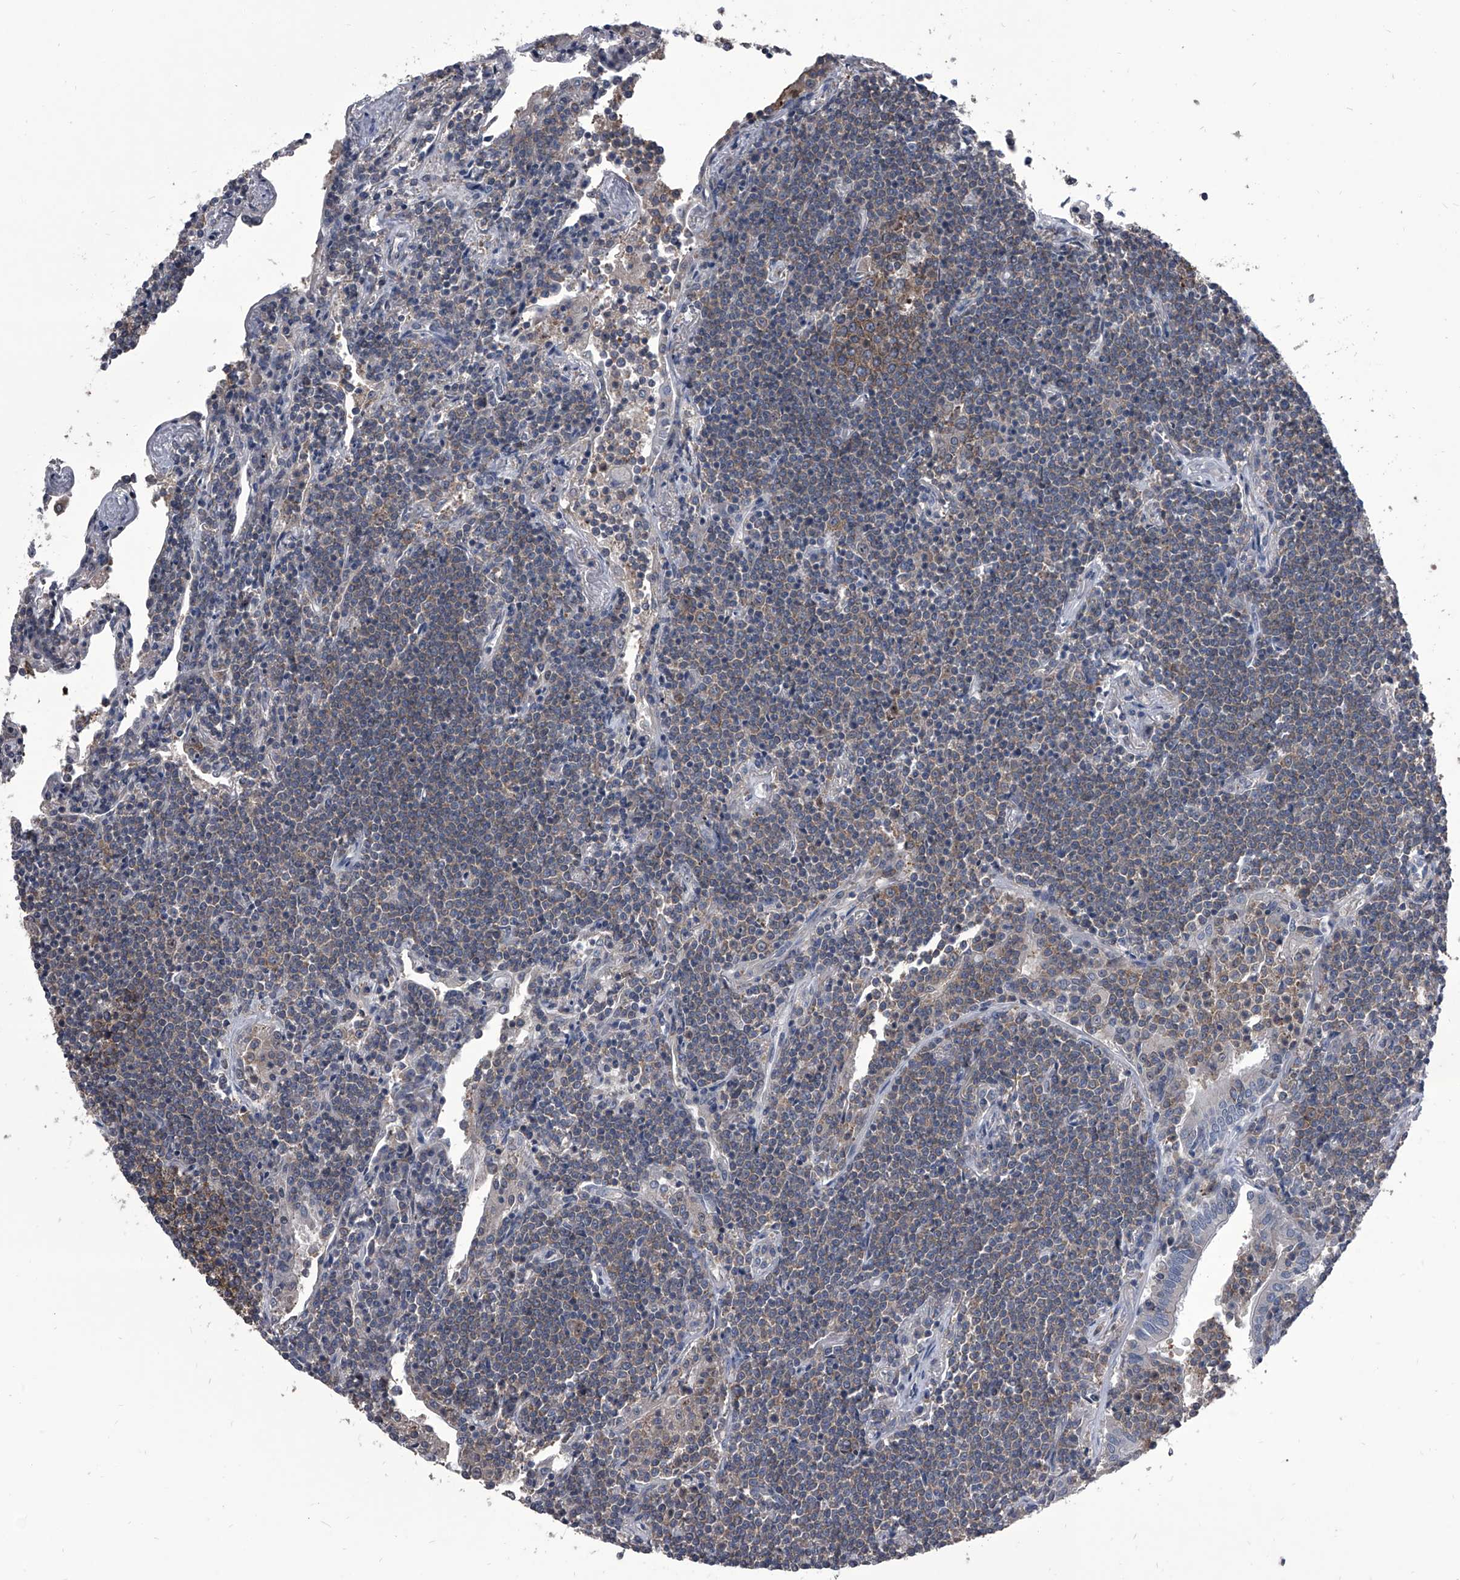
{"staining": {"intensity": "weak", "quantity": "<25%", "location": "cytoplasmic/membranous"}, "tissue": "lymphoma", "cell_type": "Tumor cells", "image_type": "cancer", "snomed": [{"axis": "morphology", "description": "Malignant lymphoma, non-Hodgkin's type, Low grade"}, {"axis": "topography", "description": "Lung"}], "caption": "Immunohistochemistry histopathology image of neoplastic tissue: malignant lymphoma, non-Hodgkin's type (low-grade) stained with DAB demonstrates no significant protein expression in tumor cells.", "gene": "PIP5K1A", "patient": {"sex": "female", "age": 71}}